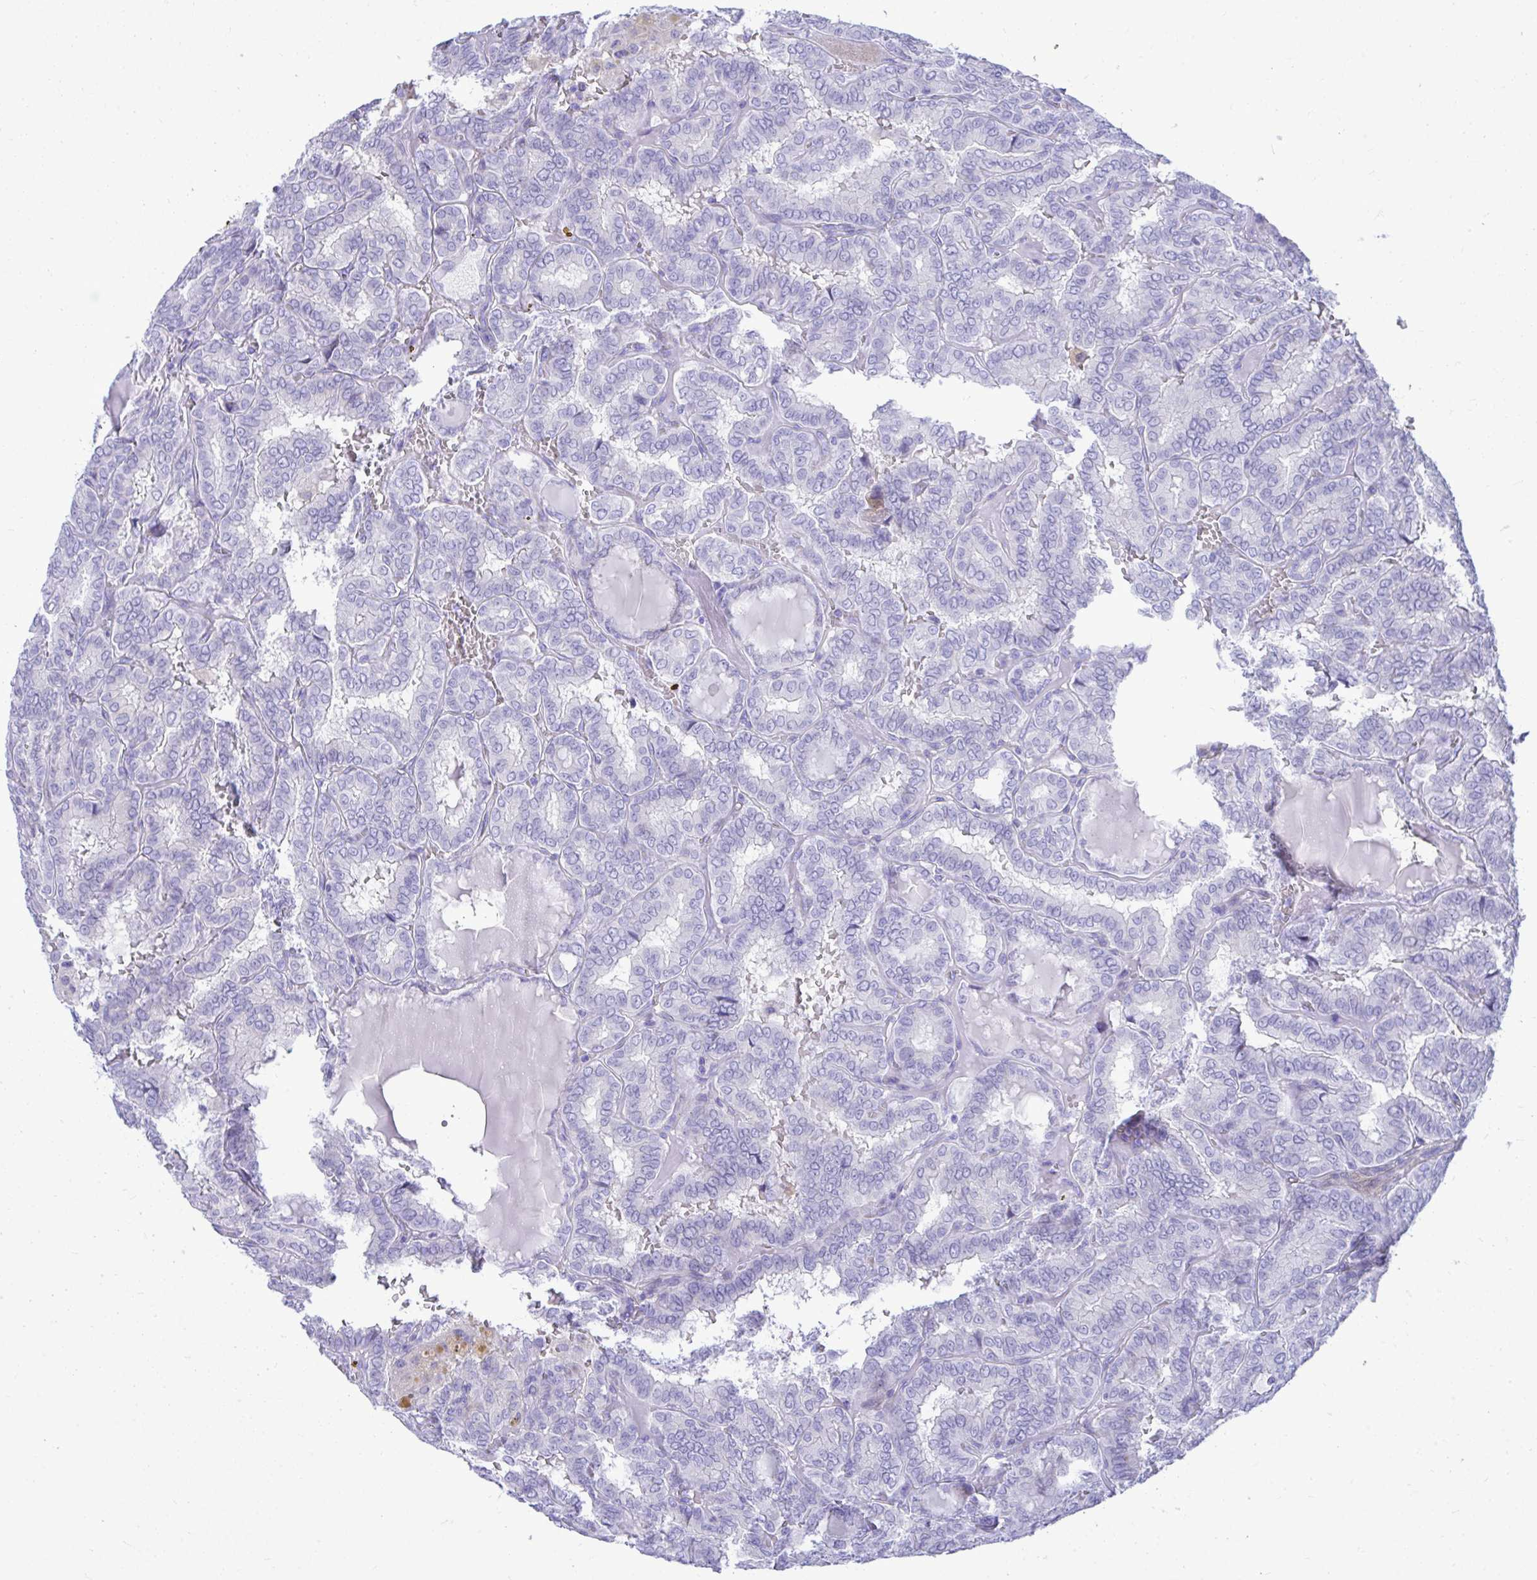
{"staining": {"intensity": "negative", "quantity": "none", "location": "none"}, "tissue": "thyroid cancer", "cell_type": "Tumor cells", "image_type": "cancer", "snomed": [{"axis": "morphology", "description": "Papillary adenocarcinoma, NOS"}, {"axis": "topography", "description": "Thyroid gland"}], "caption": "The histopathology image shows no staining of tumor cells in thyroid papillary adenocarcinoma.", "gene": "ANKDD1B", "patient": {"sex": "female", "age": 46}}